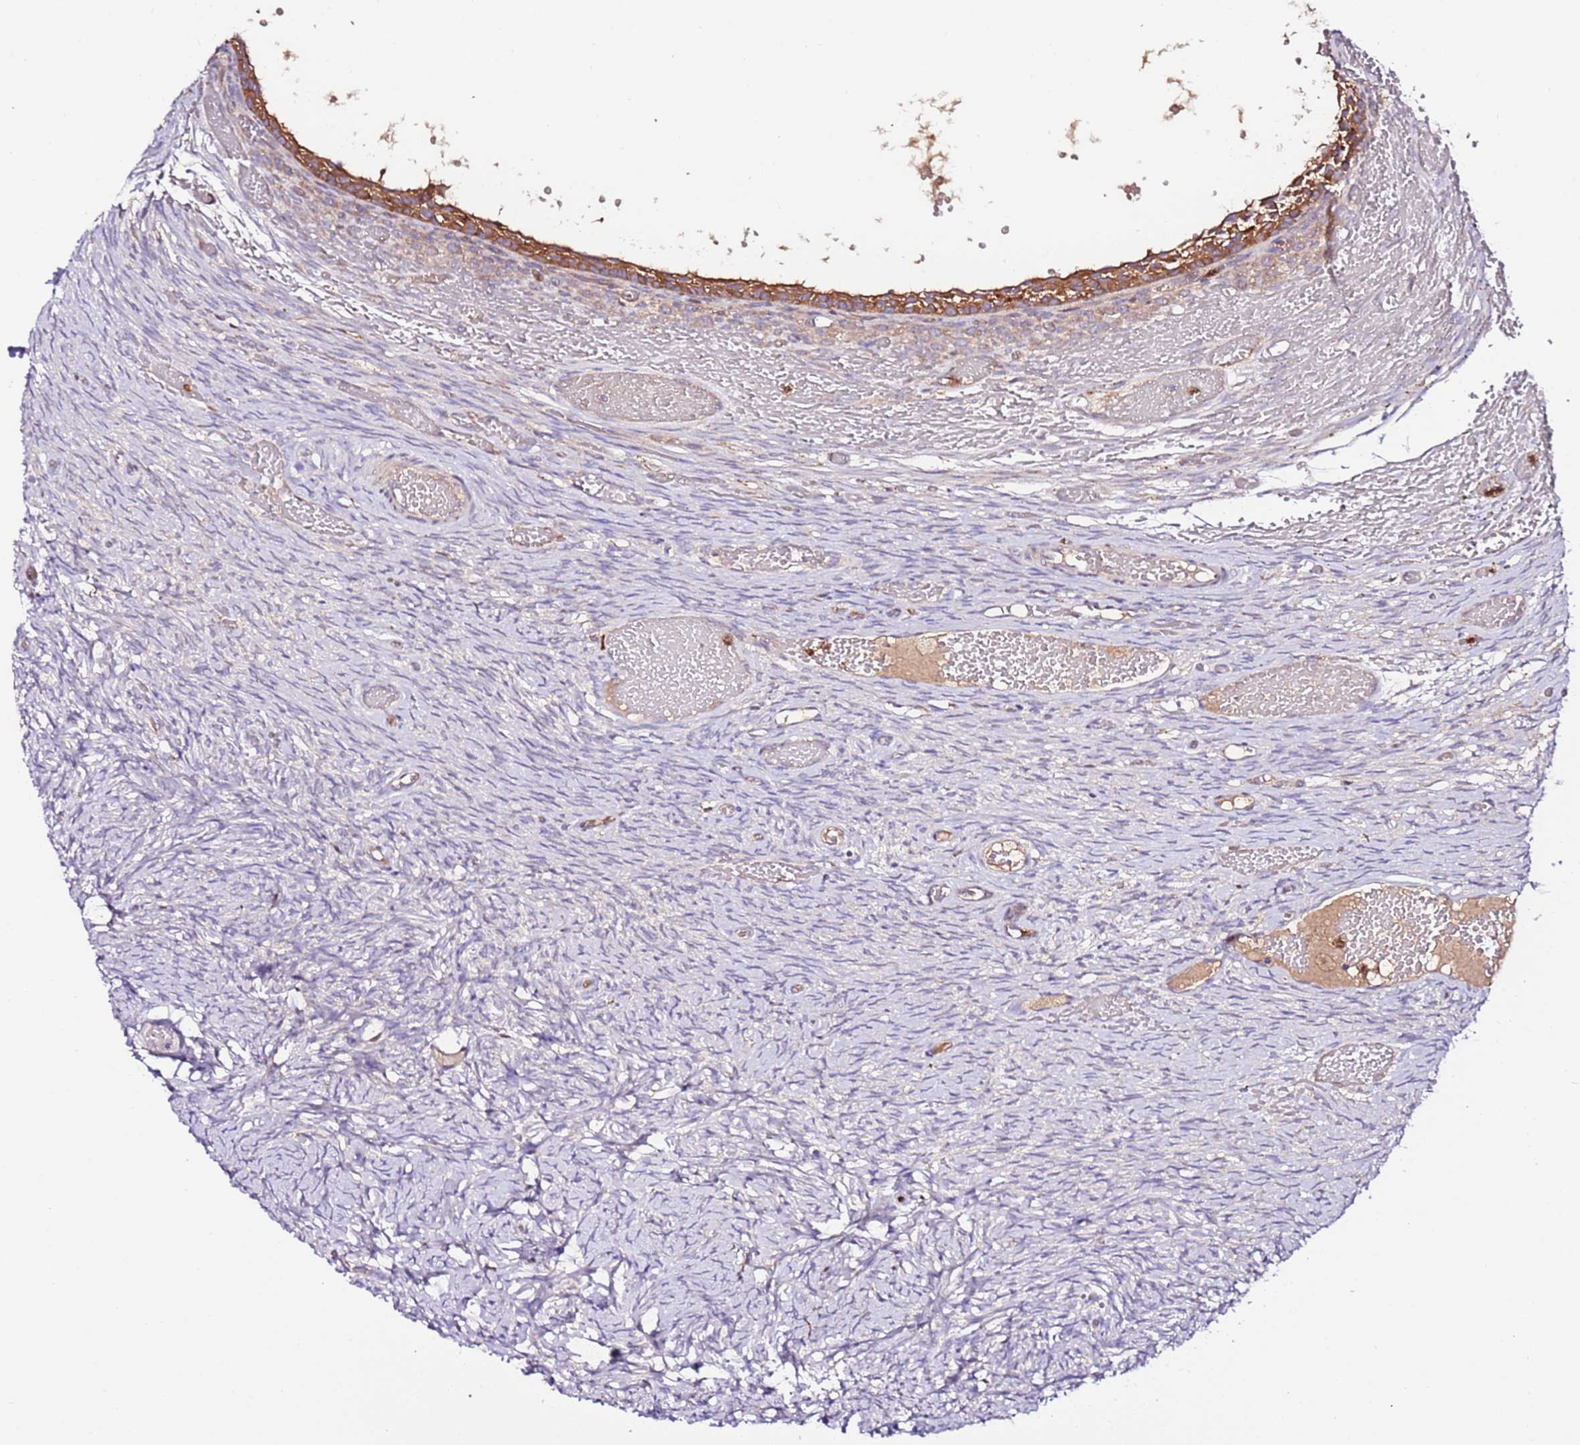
{"staining": {"intensity": "negative", "quantity": "none", "location": "none"}, "tissue": "ovary", "cell_type": "Ovarian stroma cells", "image_type": "normal", "snomed": [{"axis": "morphology", "description": "Adenocarcinoma, NOS"}, {"axis": "topography", "description": "Endometrium"}], "caption": "This histopathology image is of normal ovary stained with IHC to label a protein in brown with the nuclei are counter-stained blue. There is no staining in ovarian stroma cells.", "gene": "FLVCR1", "patient": {"sex": "female", "age": 32}}